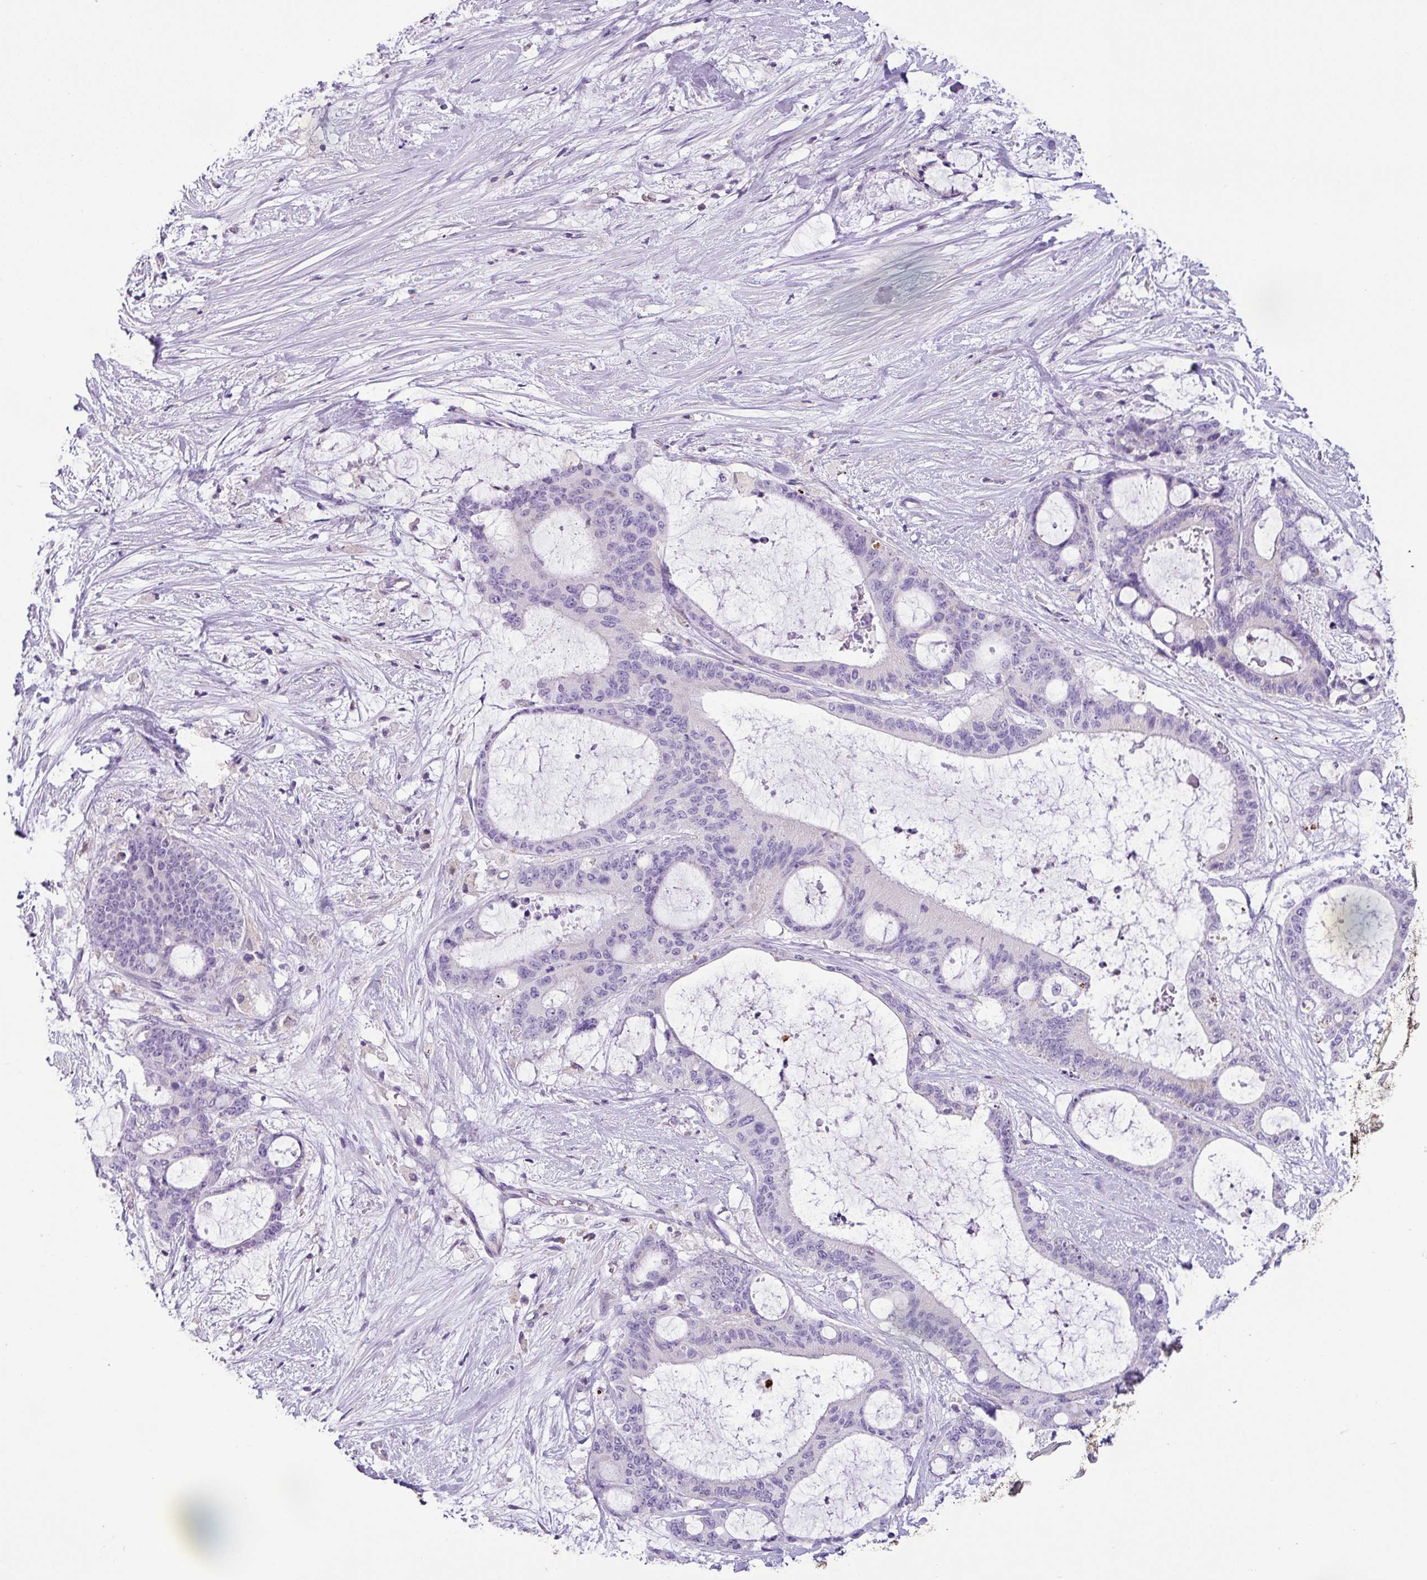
{"staining": {"intensity": "negative", "quantity": "none", "location": "none"}, "tissue": "liver cancer", "cell_type": "Tumor cells", "image_type": "cancer", "snomed": [{"axis": "morphology", "description": "Normal tissue, NOS"}, {"axis": "morphology", "description": "Cholangiocarcinoma"}, {"axis": "topography", "description": "Liver"}, {"axis": "topography", "description": "Peripheral nerve tissue"}], "caption": "The image demonstrates no significant expression in tumor cells of cholangiocarcinoma (liver).", "gene": "HMCN2", "patient": {"sex": "female", "age": 73}}